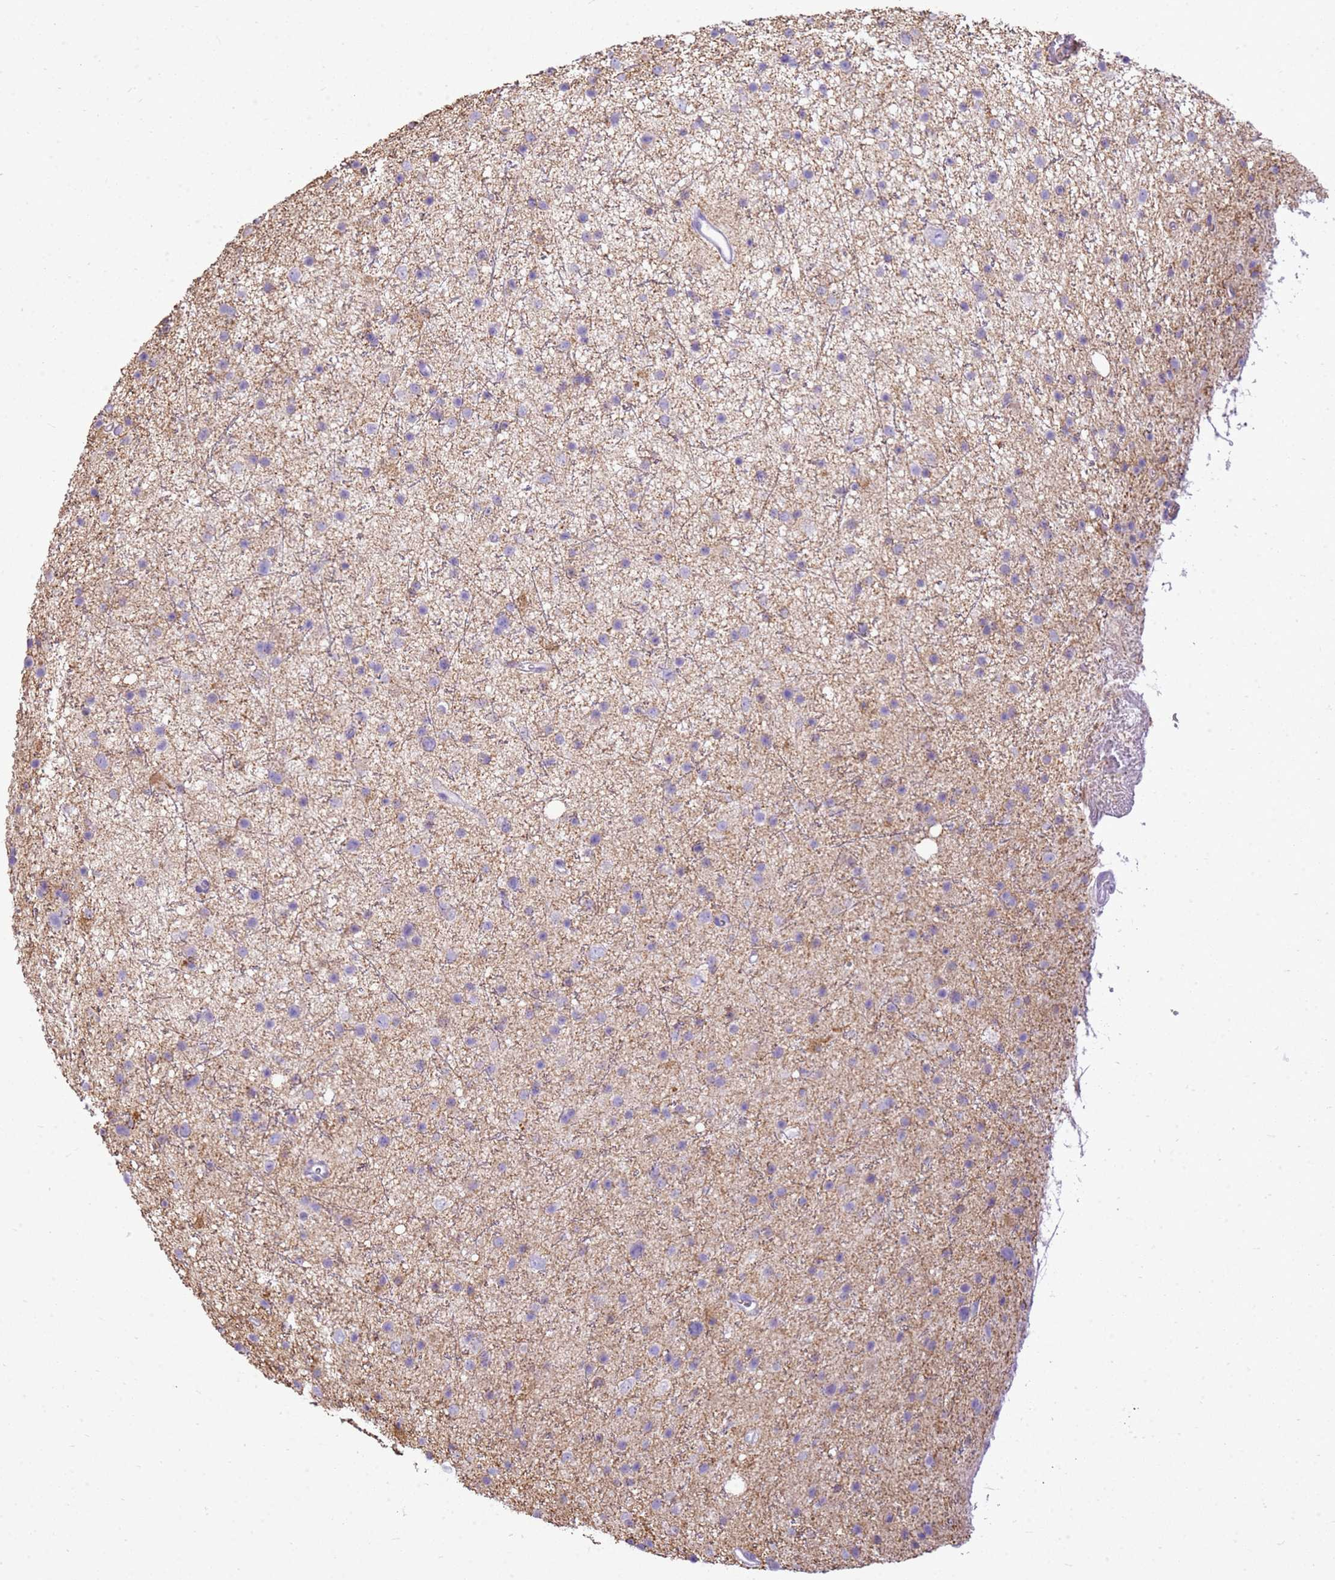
{"staining": {"intensity": "negative", "quantity": "none", "location": "none"}, "tissue": "glioma", "cell_type": "Tumor cells", "image_type": "cancer", "snomed": [{"axis": "morphology", "description": "Glioma, malignant, Low grade"}, {"axis": "topography", "description": "Cerebral cortex"}], "caption": "The immunohistochemistry (IHC) image has no significant positivity in tumor cells of glioma tissue.", "gene": "FABP2", "patient": {"sex": "female", "age": 39}}